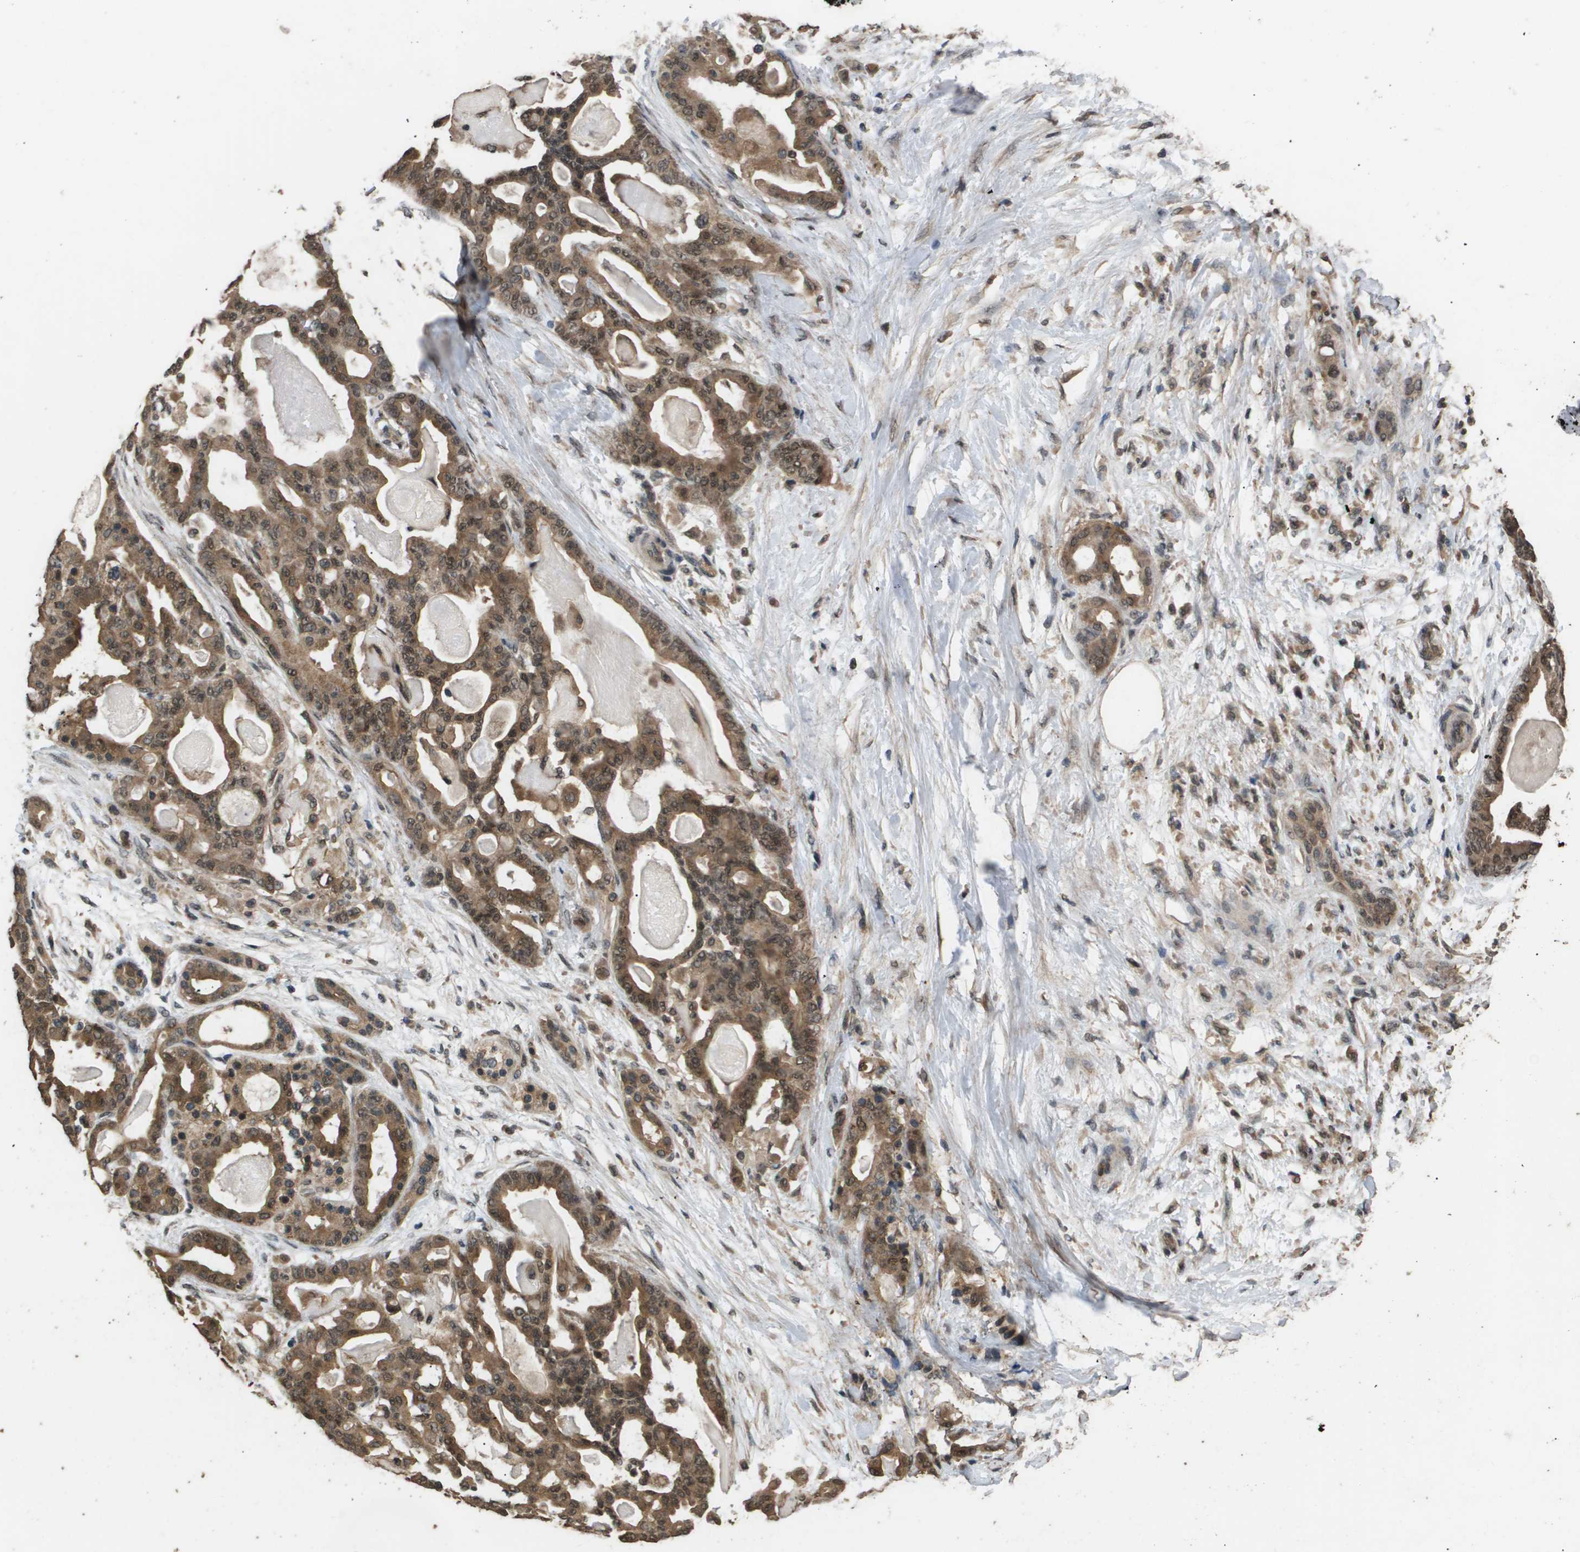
{"staining": {"intensity": "moderate", "quantity": ">75%", "location": "cytoplasmic/membranous,nuclear"}, "tissue": "pancreatic cancer", "cell_type": "Tumor cells", "image_type": "cancer", "snomed": [{"axis": "morphology", "description": "Adenocarcinoma, NOS"}, {"axis": "topography", "description": "Pancreas"}], "caption": "Protein expression analysis of pancreatic cancer (adenocarcinoma) displays moderate cytoplasmic/membranous and nuclear positivity in about >75% of tumor cells. The protein of interest is shown in brown color, while the nuclei are stained blue.", "gene": "ING1", "patient": {"sex": "male", "age": 63}}